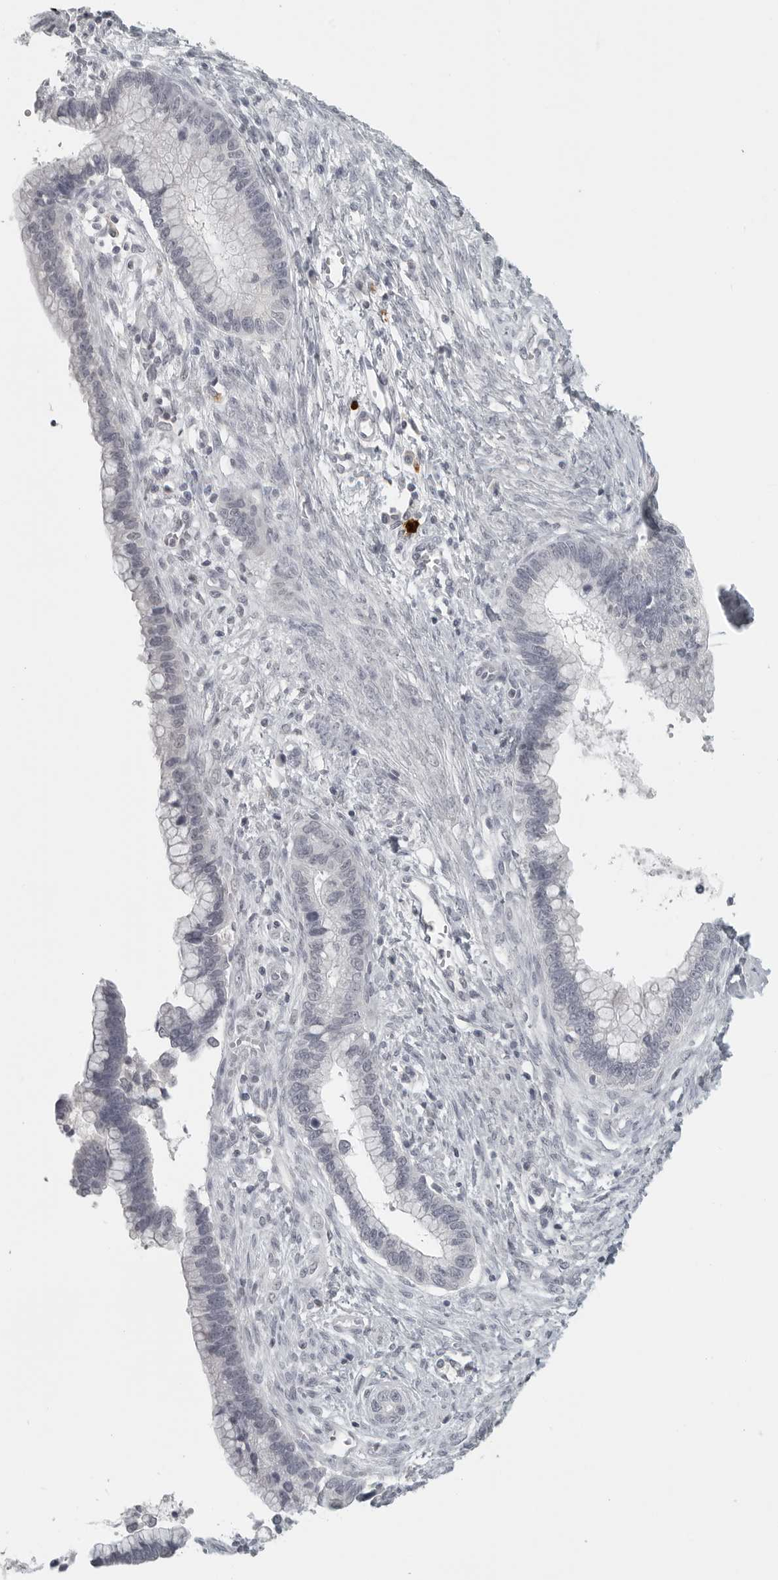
{"staining": {"intensity": "negative", "quantity": "none", "location": "none"}, "tissue": "cervical cancer", "cell_type": "Tumor cells", "image_type": "cancer", "snomed": [{"axis": "morphology", "description": "Adenocarcinoma, NOS"}, {"axis": "topography", "description": "Cervix"}], "caption": "Tumor cells show no significant protein positivity in adenocarcinoma (cervical).", "gene": "BPIFA1", "patient": {"sex": "female", "age": 44}}